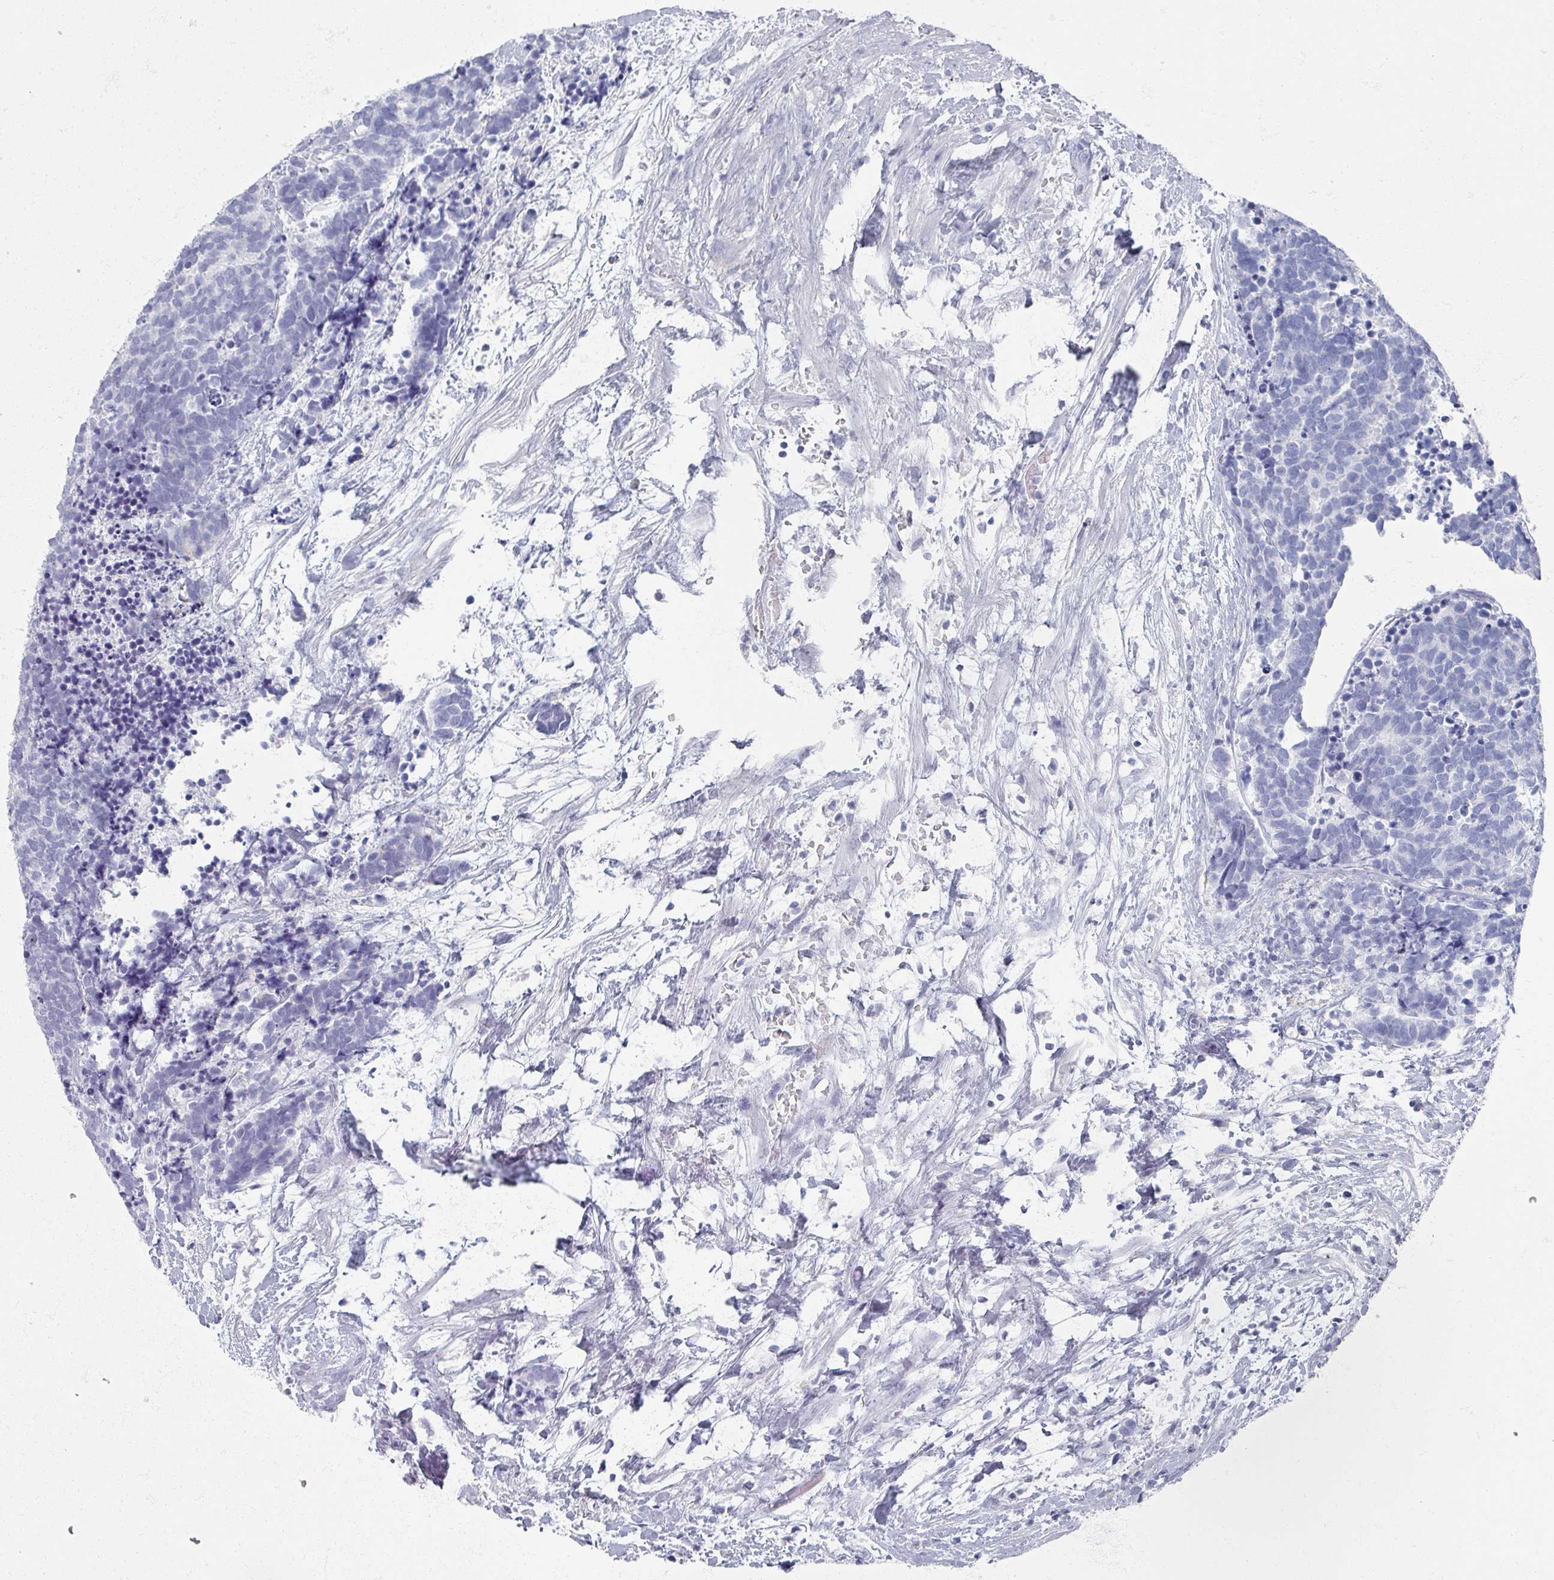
{"staining": {"intensity": "negative", "quantity": "none", "location": "none"}, "tissue": "carcinoid", "cell_type": "Tumor cells", "image_type": "cancer", "snomed": [{"axis": "morphology", "description": "Carcinoma, NOS"}, {"axis": "morphology", "description": "Carcinoid, malignant, NOS"}, {"axis": "topography", "description": "Prostate"}], "caption": "Micrograph shows no protein positivity in tumor cells of malignant carcinoid tissue.", "gene": "OMG", "patient": {"sex": "male", "age": 57}}